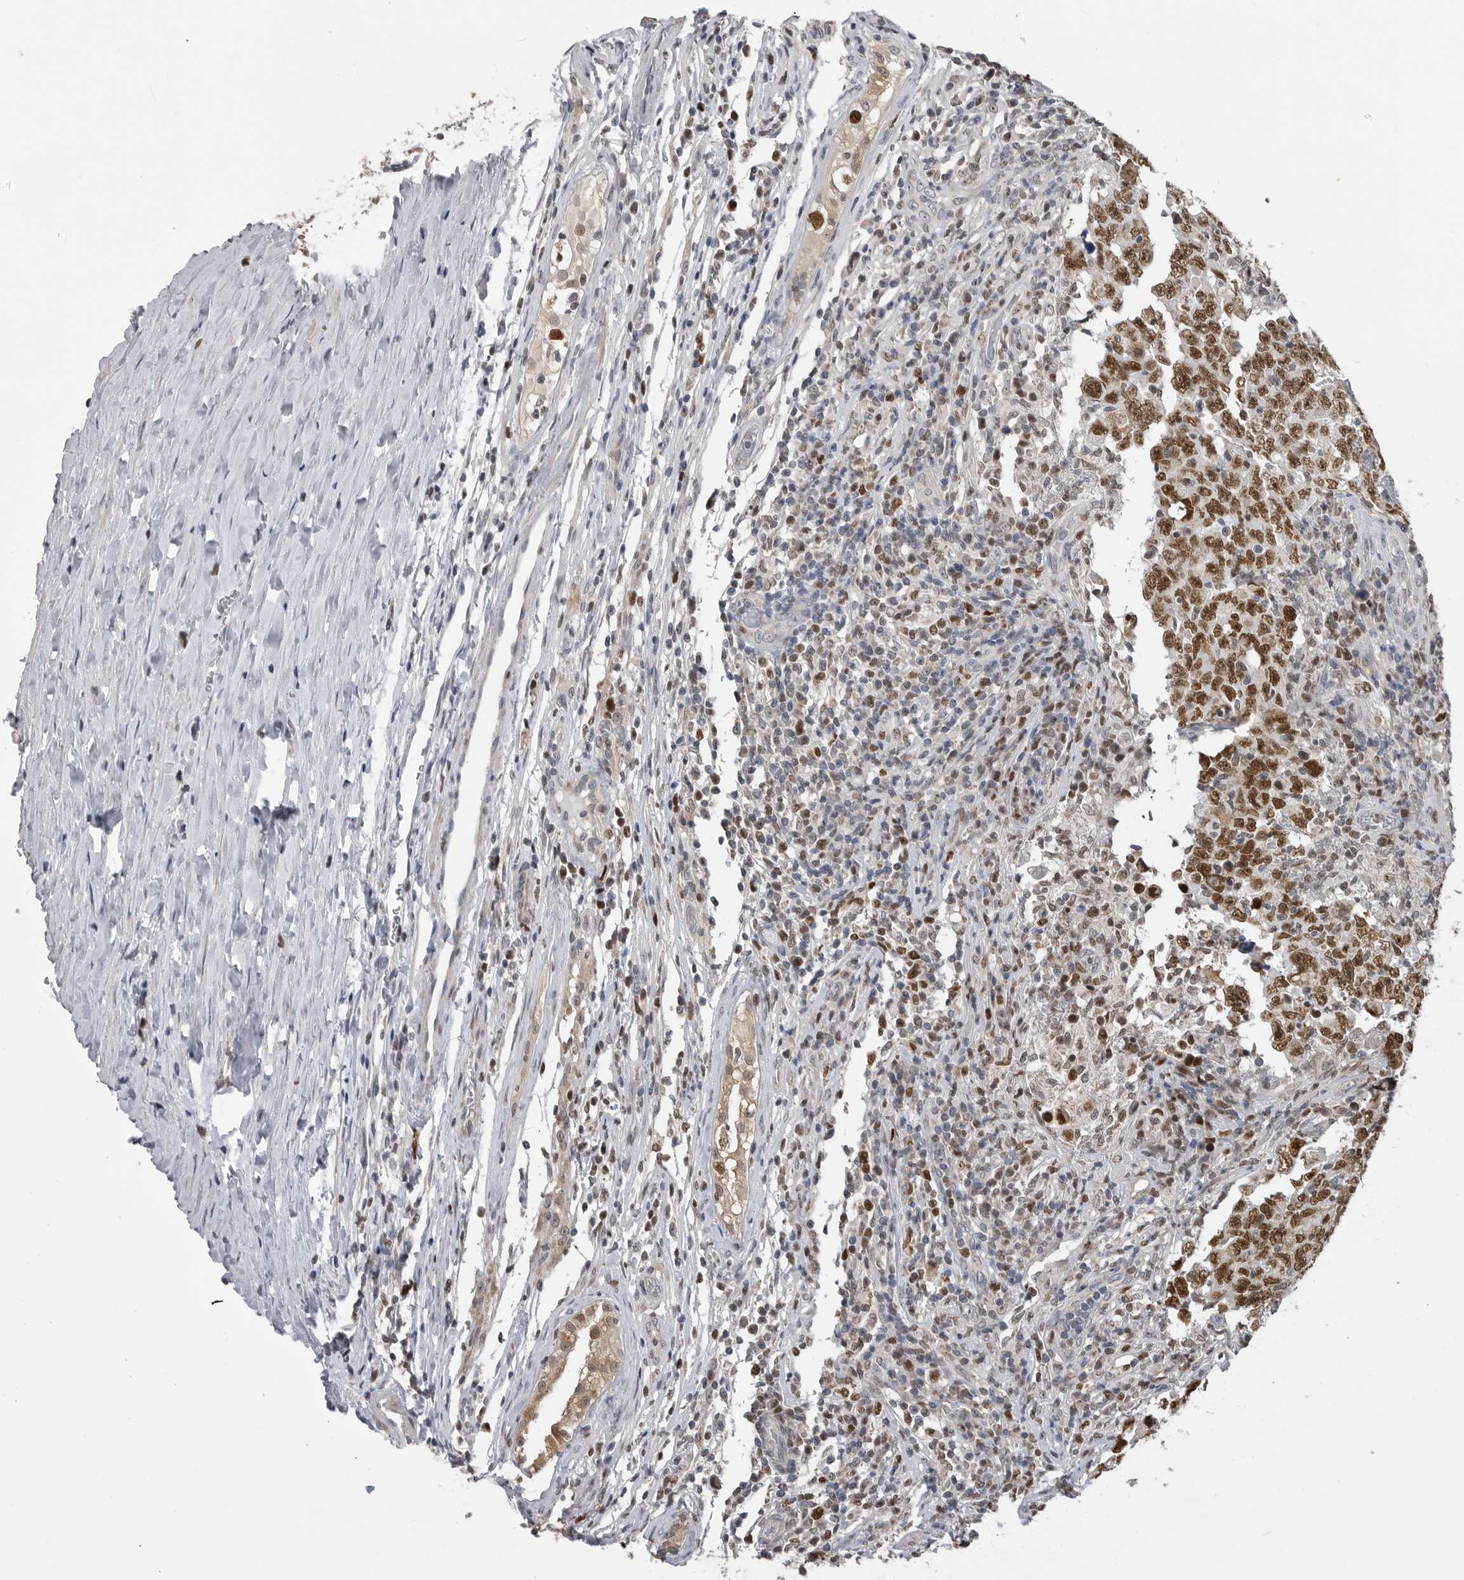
{"staining": {"intensity": "strong", "quantity": ">75%", "location": "nuclear"}, "tissue": "testis cancer", "cell_type": "Tumor cells", "image_type": "cancer", "snomed": [{"axis": "morphology", "description": "Carcinoma, Embryonal, NOS"}, {"axis": "topography", "description": "Testis"}], "caption": "Immunohistochemical staining of testis embryonal carcinoma reveals high levels of strong nuclear positivity in about >75% of tumor cells.", "gene": "SMARCC1", "patient": {"sex": "male", "age": 26}}